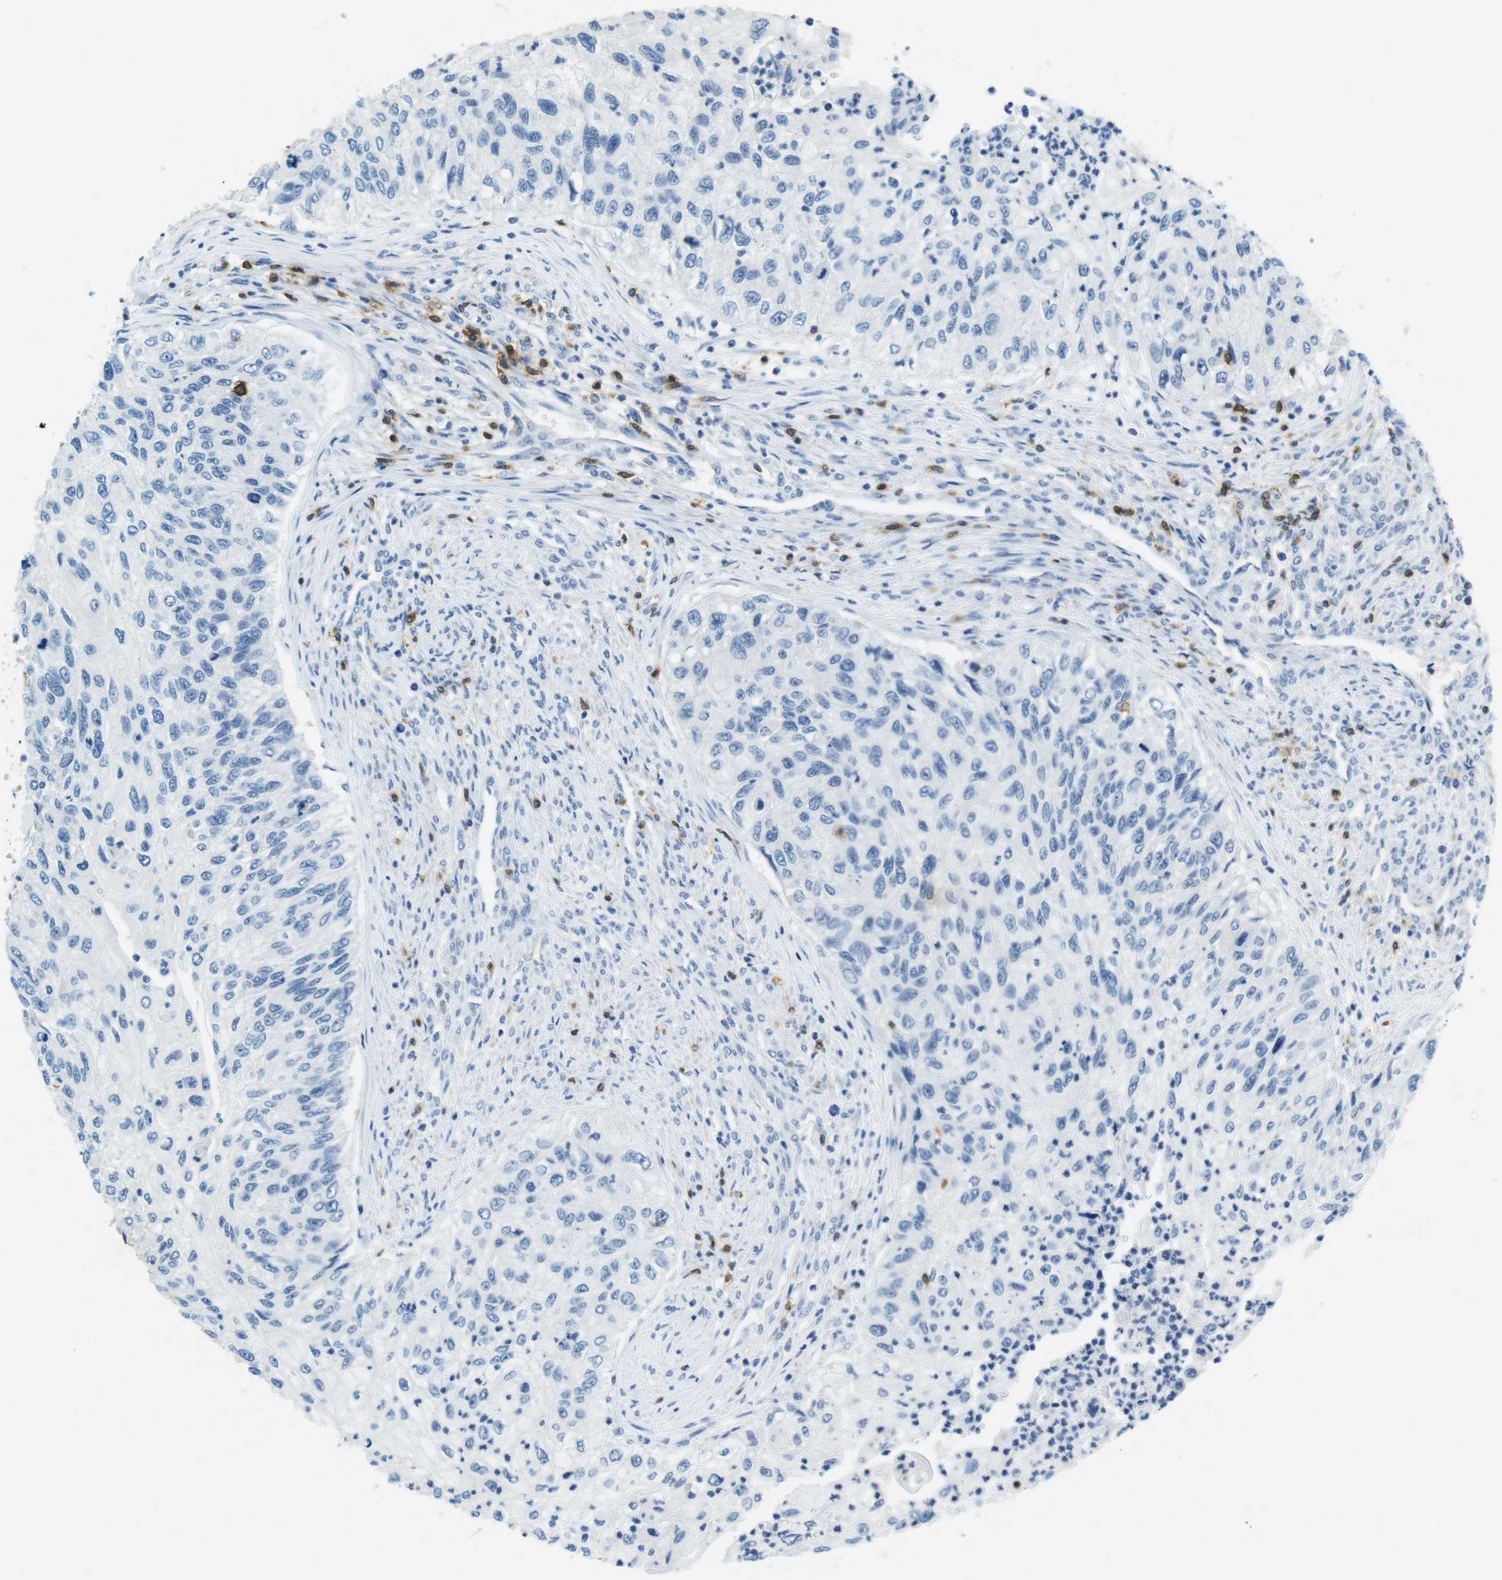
{"staining": {"intensity": "negative", "quantity": "none", "location": "none"}, "tissue": "urothelial cancer", "cell_type": "Tumor cells", "image_type": "cancer", "snomed": [{"axis": "morphology", "description": "Urothelial carcinoma, High grade"}, {"axis": "topography", "description": "Urinary bladder"}], "caption": "Tumor cells are negative for brown protein staining in urothelial cancer.", "gene": "LAT", "patient": {"sex": "female", "age": 60}}